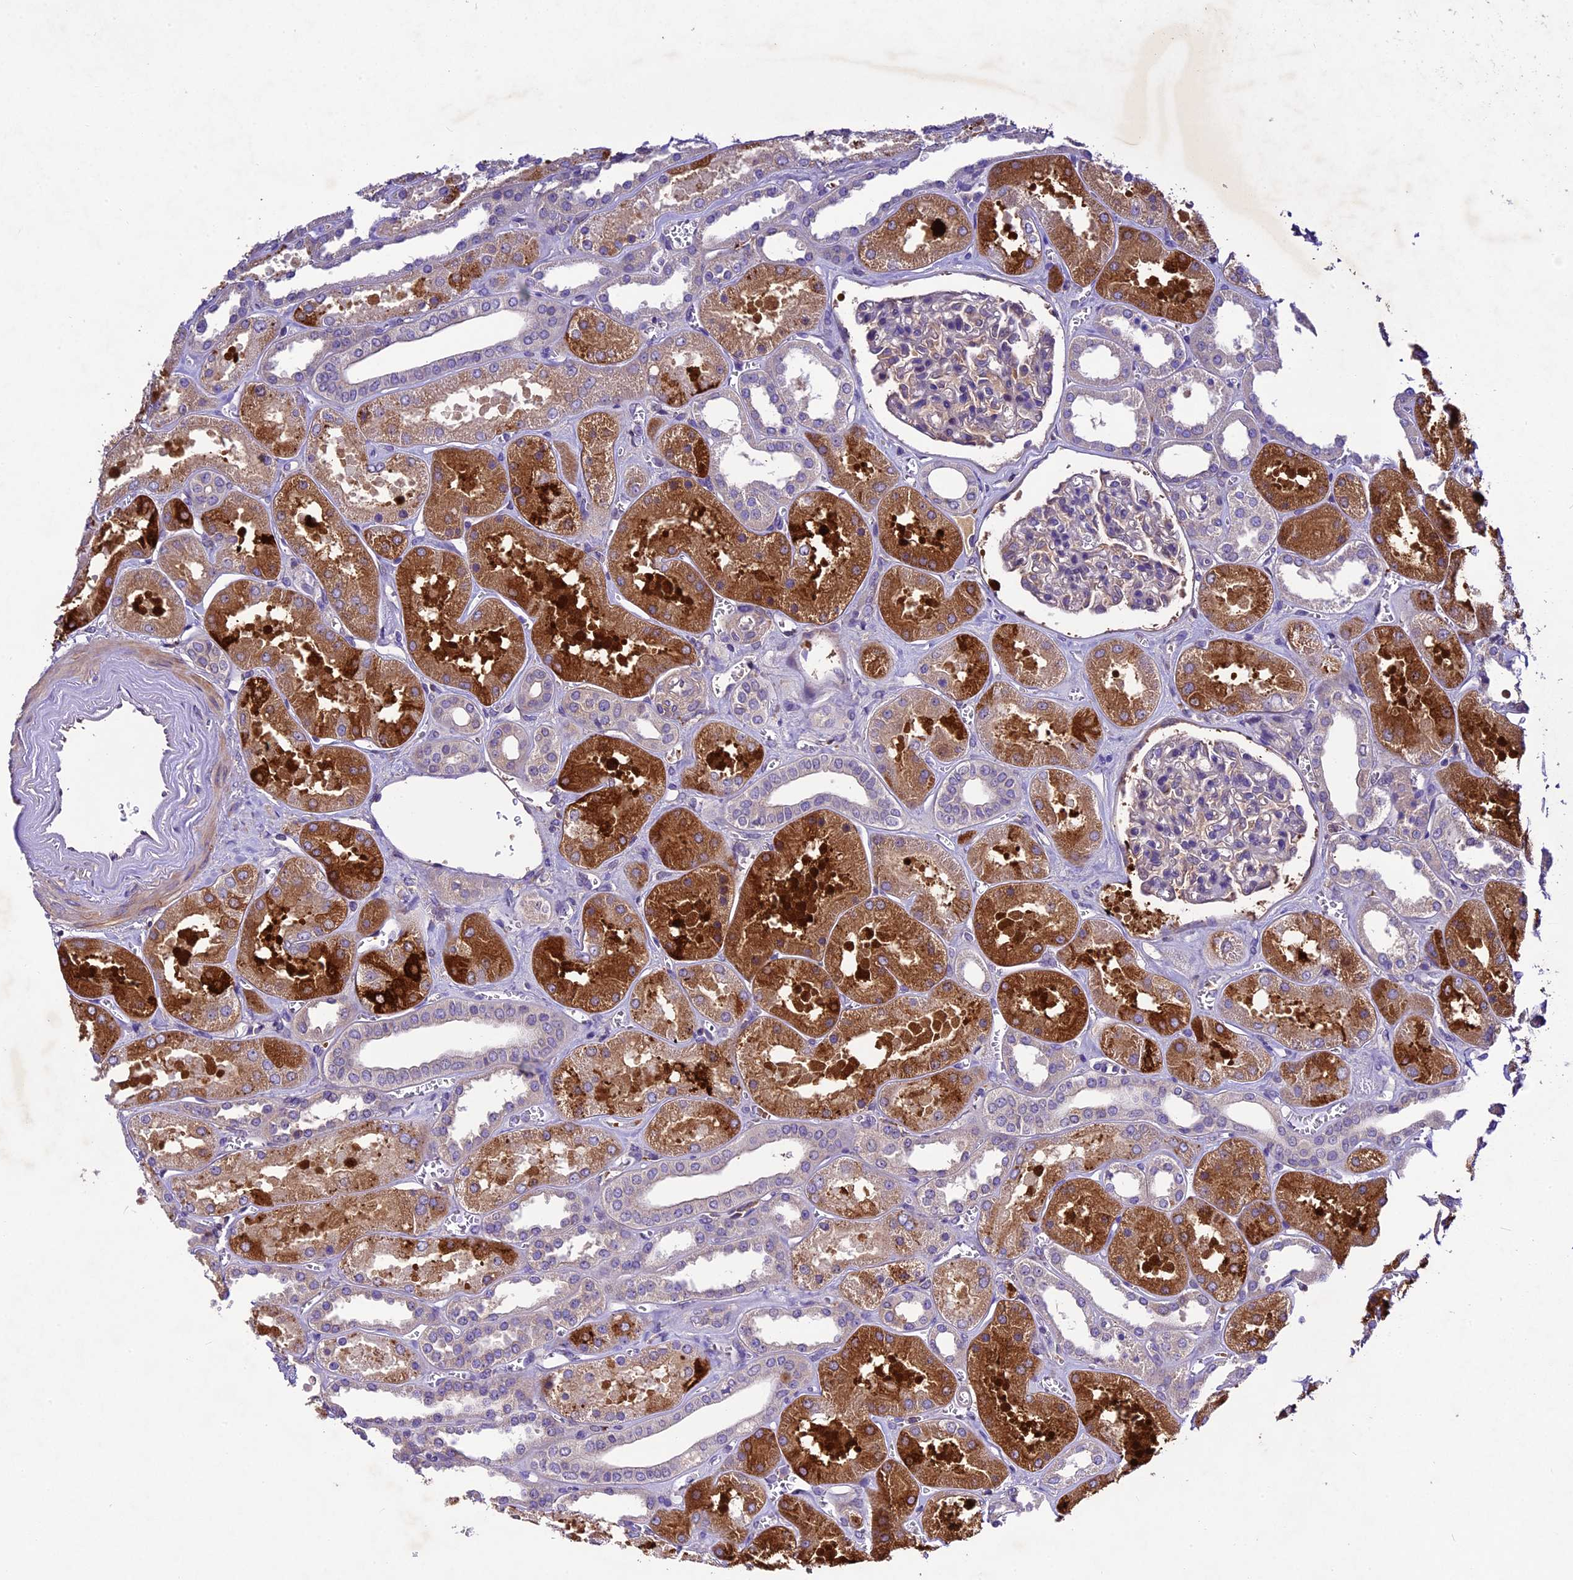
{"staining": {"intensity": "weak", "quantity": "<25%", "location": "cytoplasmic/membranous"}, "tissue": "kidney", "cell_type": "Cells in glomeruli", "image_type": "normal", "snomed": [{"axis": "morphology", "description": "Normal tissue, NOS"}, {"axis": "morphology", "description": "Adenocarcinoma, NOS"}, {"axis": "topography", "description": "Kidney"}], "caption": "IHC histopathology image of normal kidney: human kidney stained with DAB (3,3'-diaminobenzidine) shows no significant protein expression in cells in glomeruli. (Stains: DAB immunohistochemistry (IHC) with hematoxylin counter stain, Microscopy: brightfield microscopy at high magnification).", "gene": "CILP2", "patient": {"sex": "female", "age": 68}}